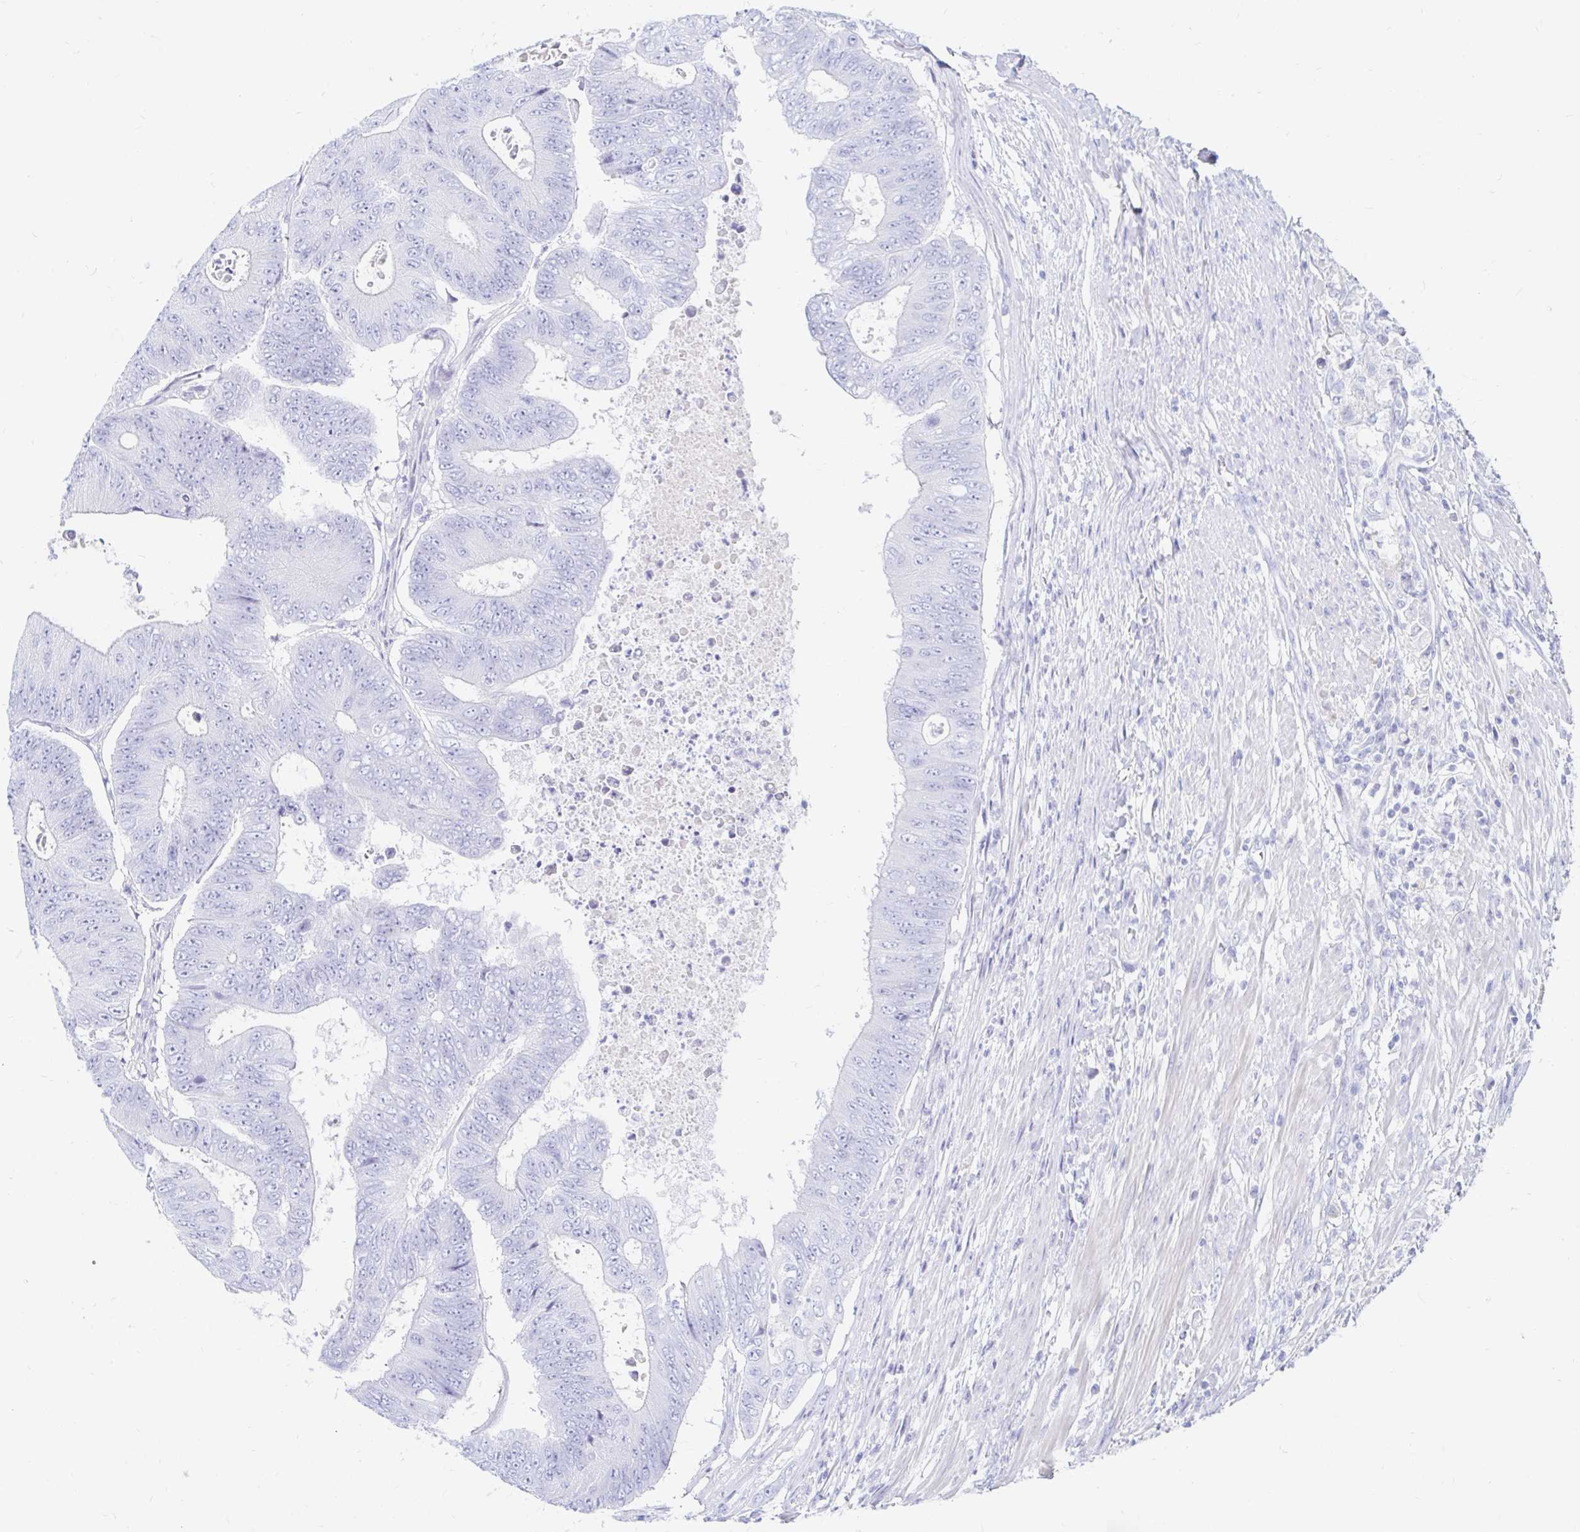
{"staining": {"intensity": "negative", "quantity": "none", "location": "none"}, "tissue": "colorectal cancer", "cell_type": "Tumor cells", "image_type": "cancer", "snomed": [{"axis": "morphology", "description": "Adenocarcinoma, NOS"}, {"axis": "topography", "description": "Colon"}], "caption": "A high-resolution micrograph shows IHC staining of colorectal cancer, which demonstrates no significant positivity in tumor cells. Nuclei are stained in blue.", "gene": "NR2E1", "patient": {"sex": "female", "age": 48}}